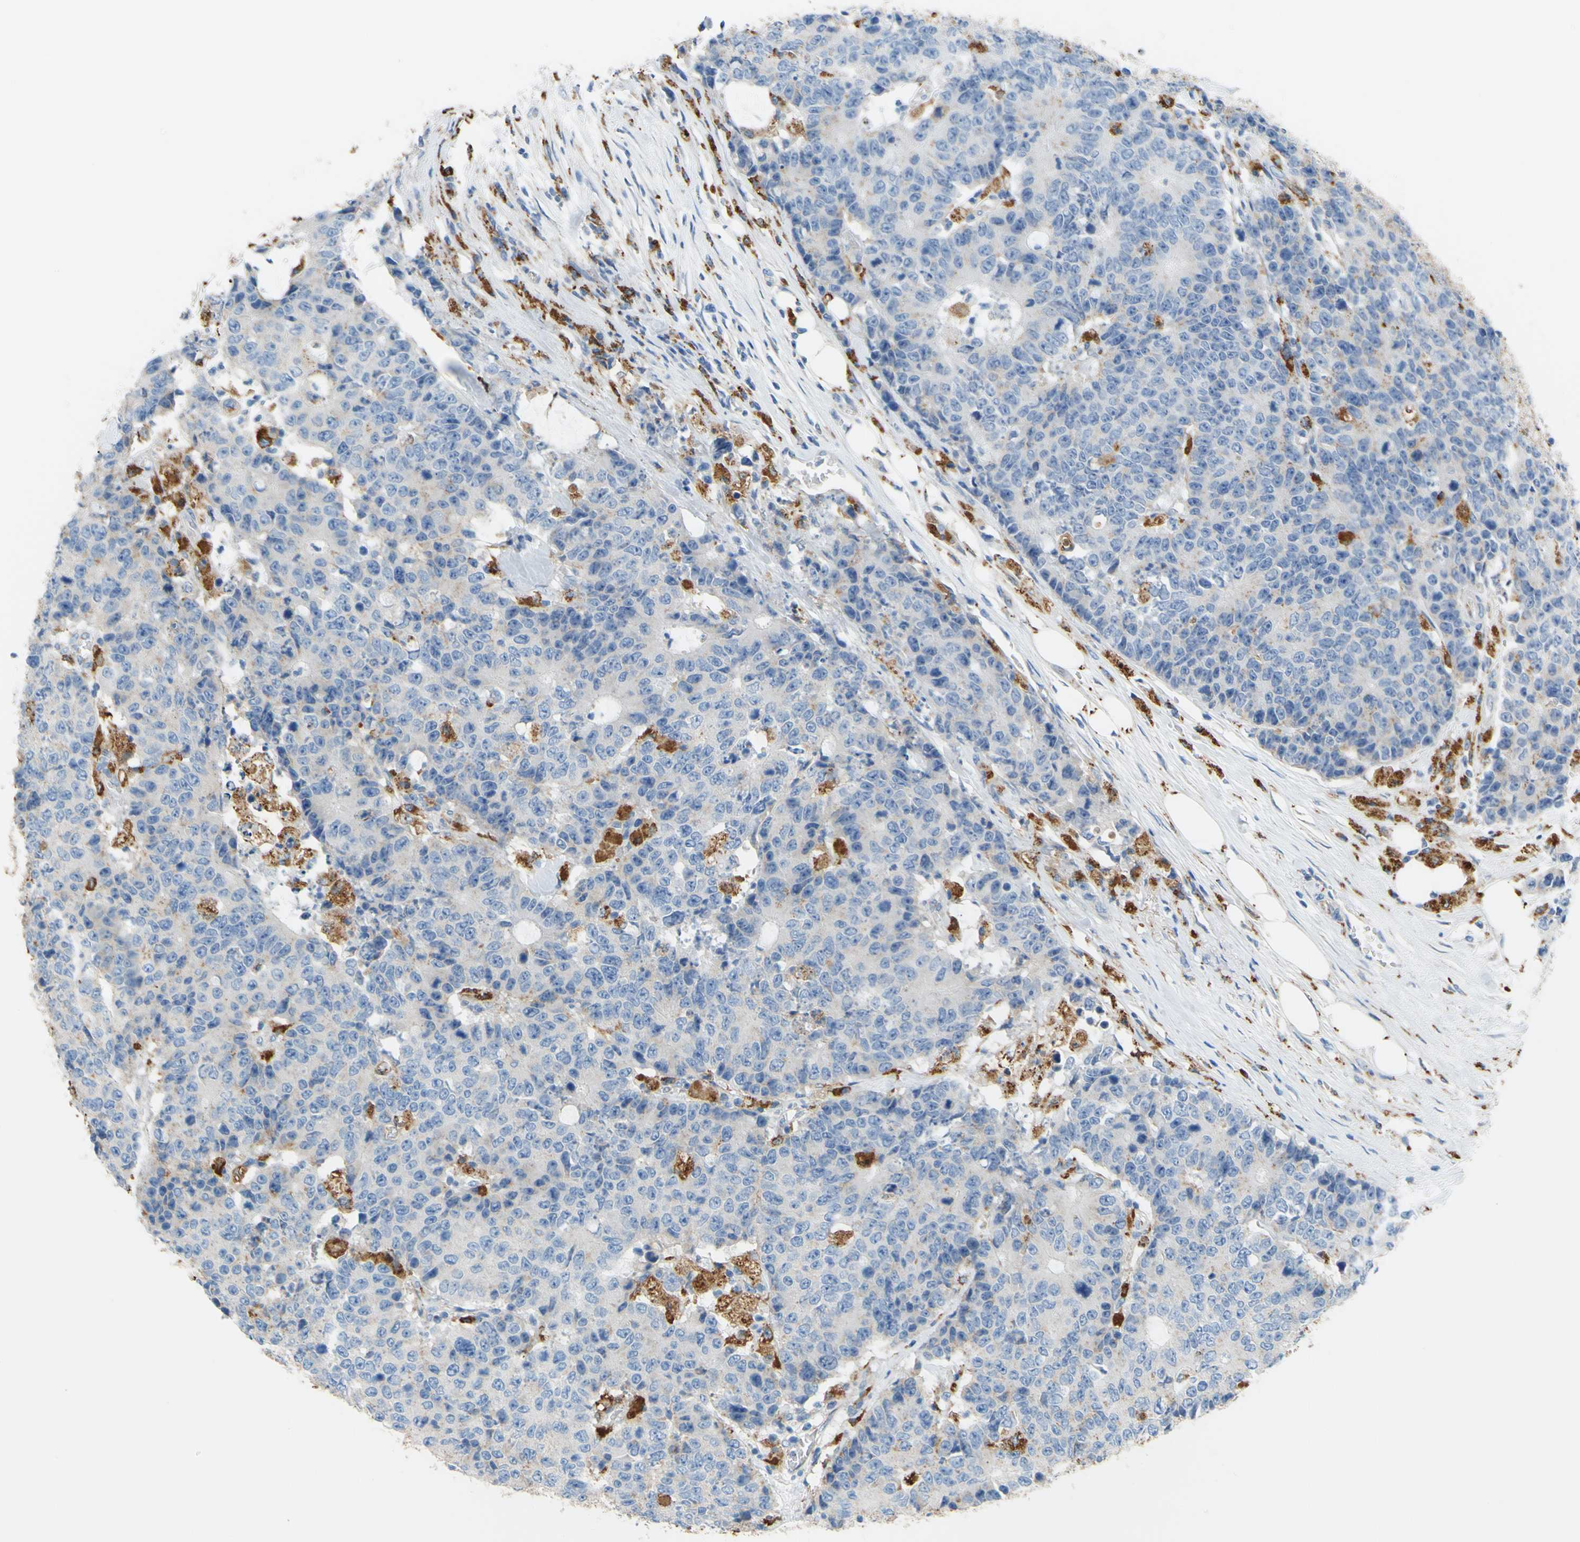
{"staining": {"intensity": "negative", "quantity": "none", "location": "none"}, "tissue": "colorectal cancer", "cell_type": "Tumor cells", "image_type": "cancer", "snomed": [{"axis": "morphology", "description": "Adenocarcinoma, NOS"}, {"axis": "topography", "description": "Colon"}], "caption": "IHC micrograph of neoplastic tissue: human colorectal cancer (adenocarcinoma) stained with DAB demonstrates no significant protein expression in tumor cells.", "gene": "CTSD", "patient": {"sex": "female", "age": 86}}